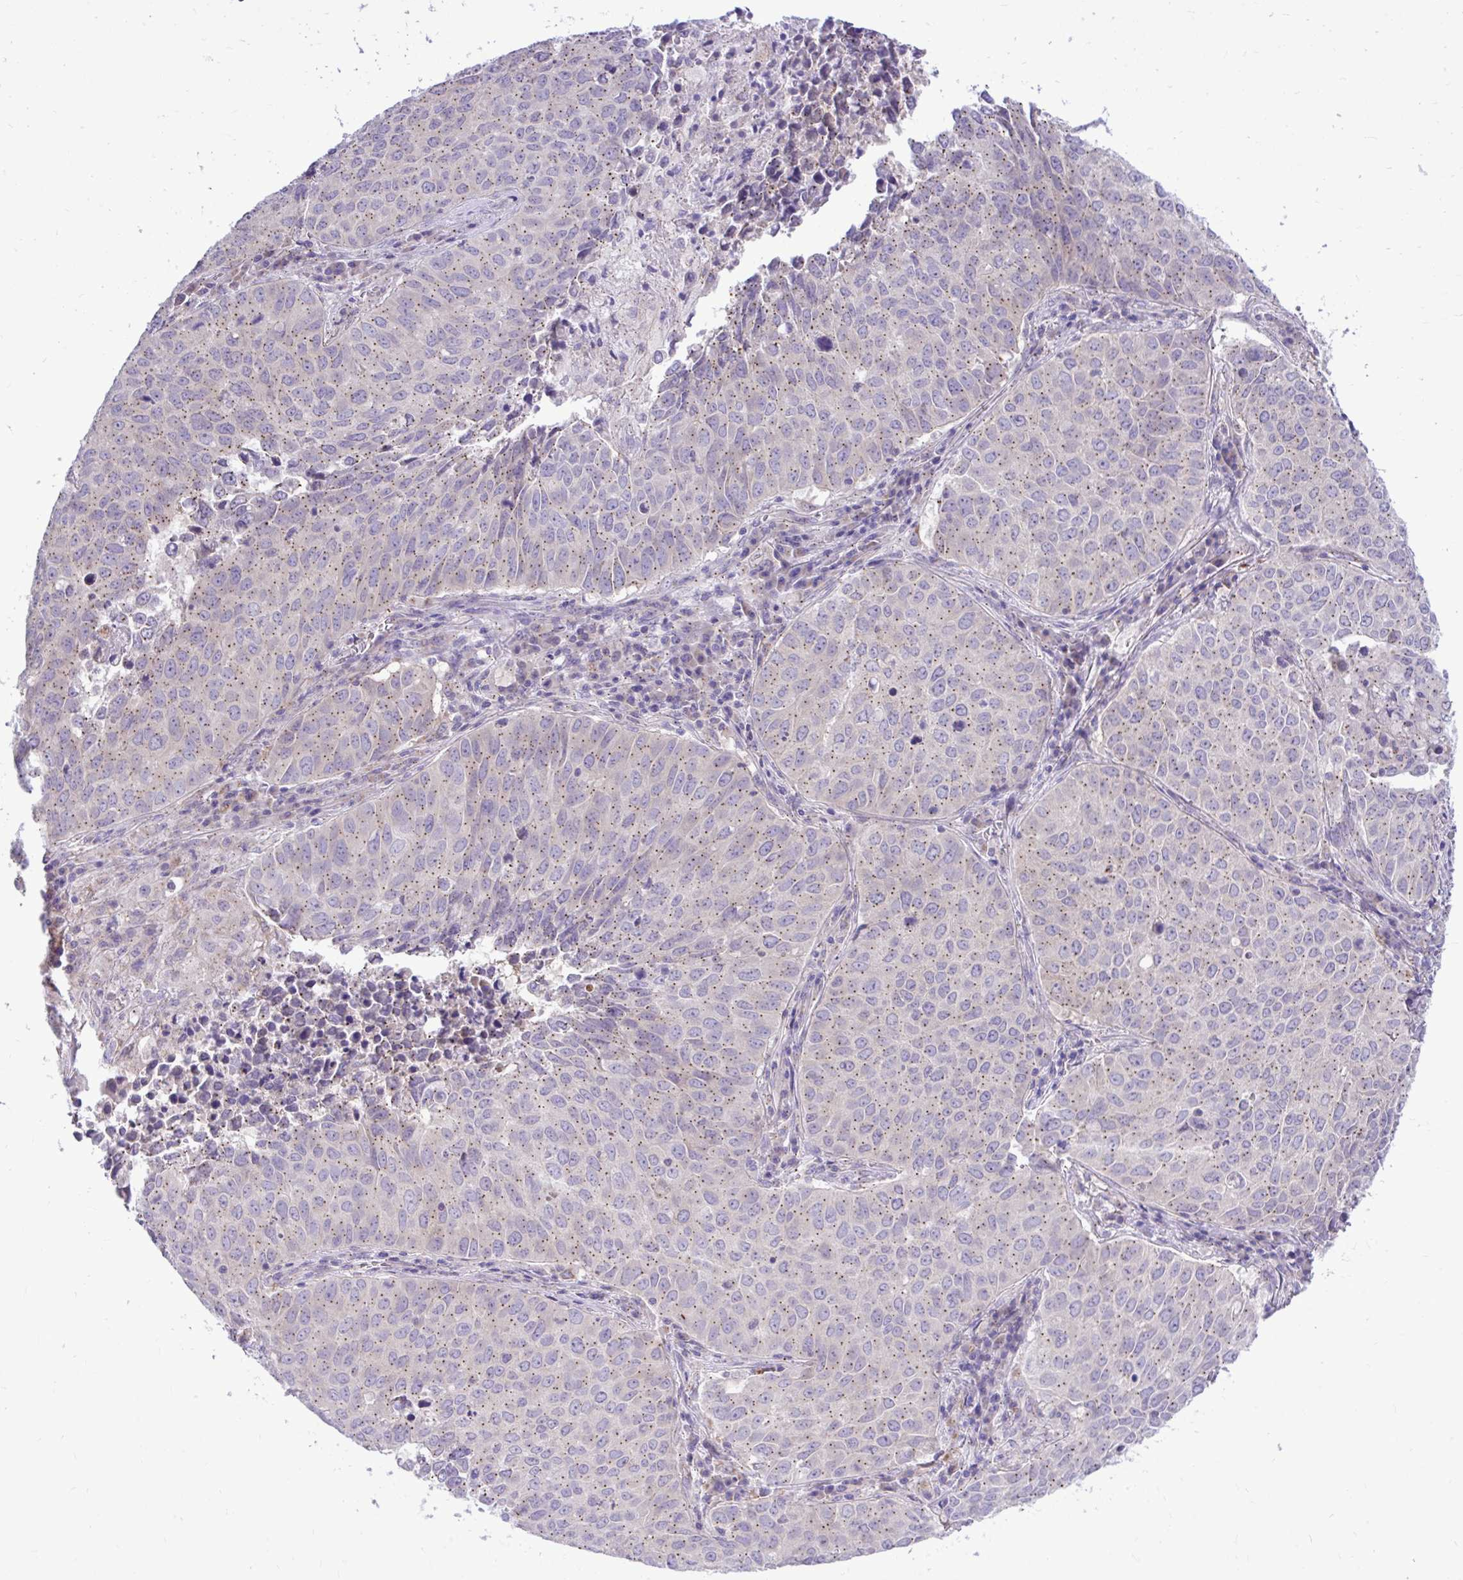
{"staining": {"intensity": "weak", "quantity": ">75%", "location": "cytoplasmic/membranous"}, "tissue": "lung cancer", "cell_type": "Tumor cells", "image_type": "cancer", "snomed": [{"axis": "morphology", "description": "Adenocarcinoma, NOS"}, {"axis": "topography", "description": "Lung"}], "caption": "Brown immunohistochemical staining in lung adenocarcinoma reveals weak cytoplasmic/membranous expression in about >75% of tumor cells.", "gene": "CEACAM18", "patient": {"sex": "female", "age": 50}}